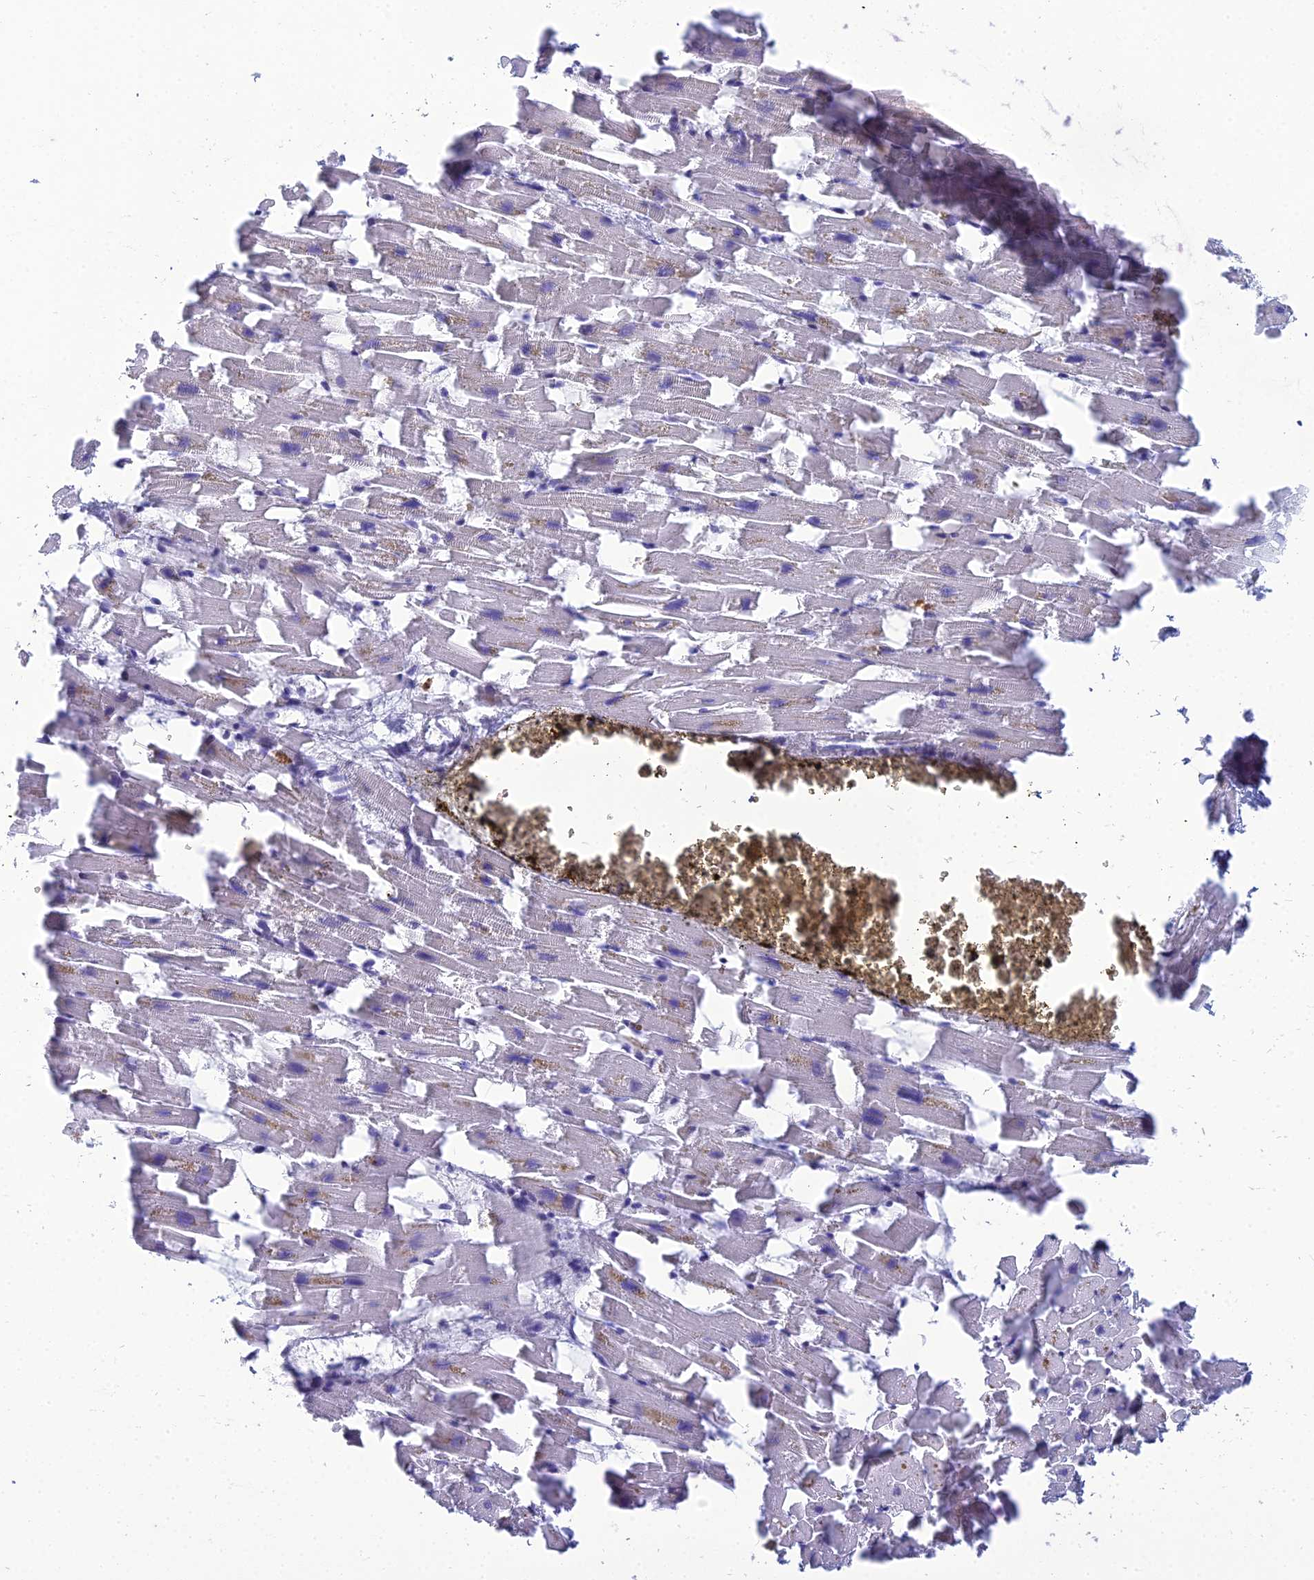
{"staining": {"intensity": "negative", "quantity": "none", "location": "none"}, "tissue": "heart muscle", "cell_type": "Cardiomyocytes", "image_type": "normal", "snomed": [{"axis": "morphology", "description": "Normal tissue, NOS"}, {"axis": "topography", "description": "Heart"}], "caption": "IHC histopathology image of benign heart muscle: heart muscle stained with DAB (3,3'-diaminobenzidine) shows no significant protein expression in cardiomyocytes.", "gene": "MUC13", "patient": {"sex": "female", "age": 64}}